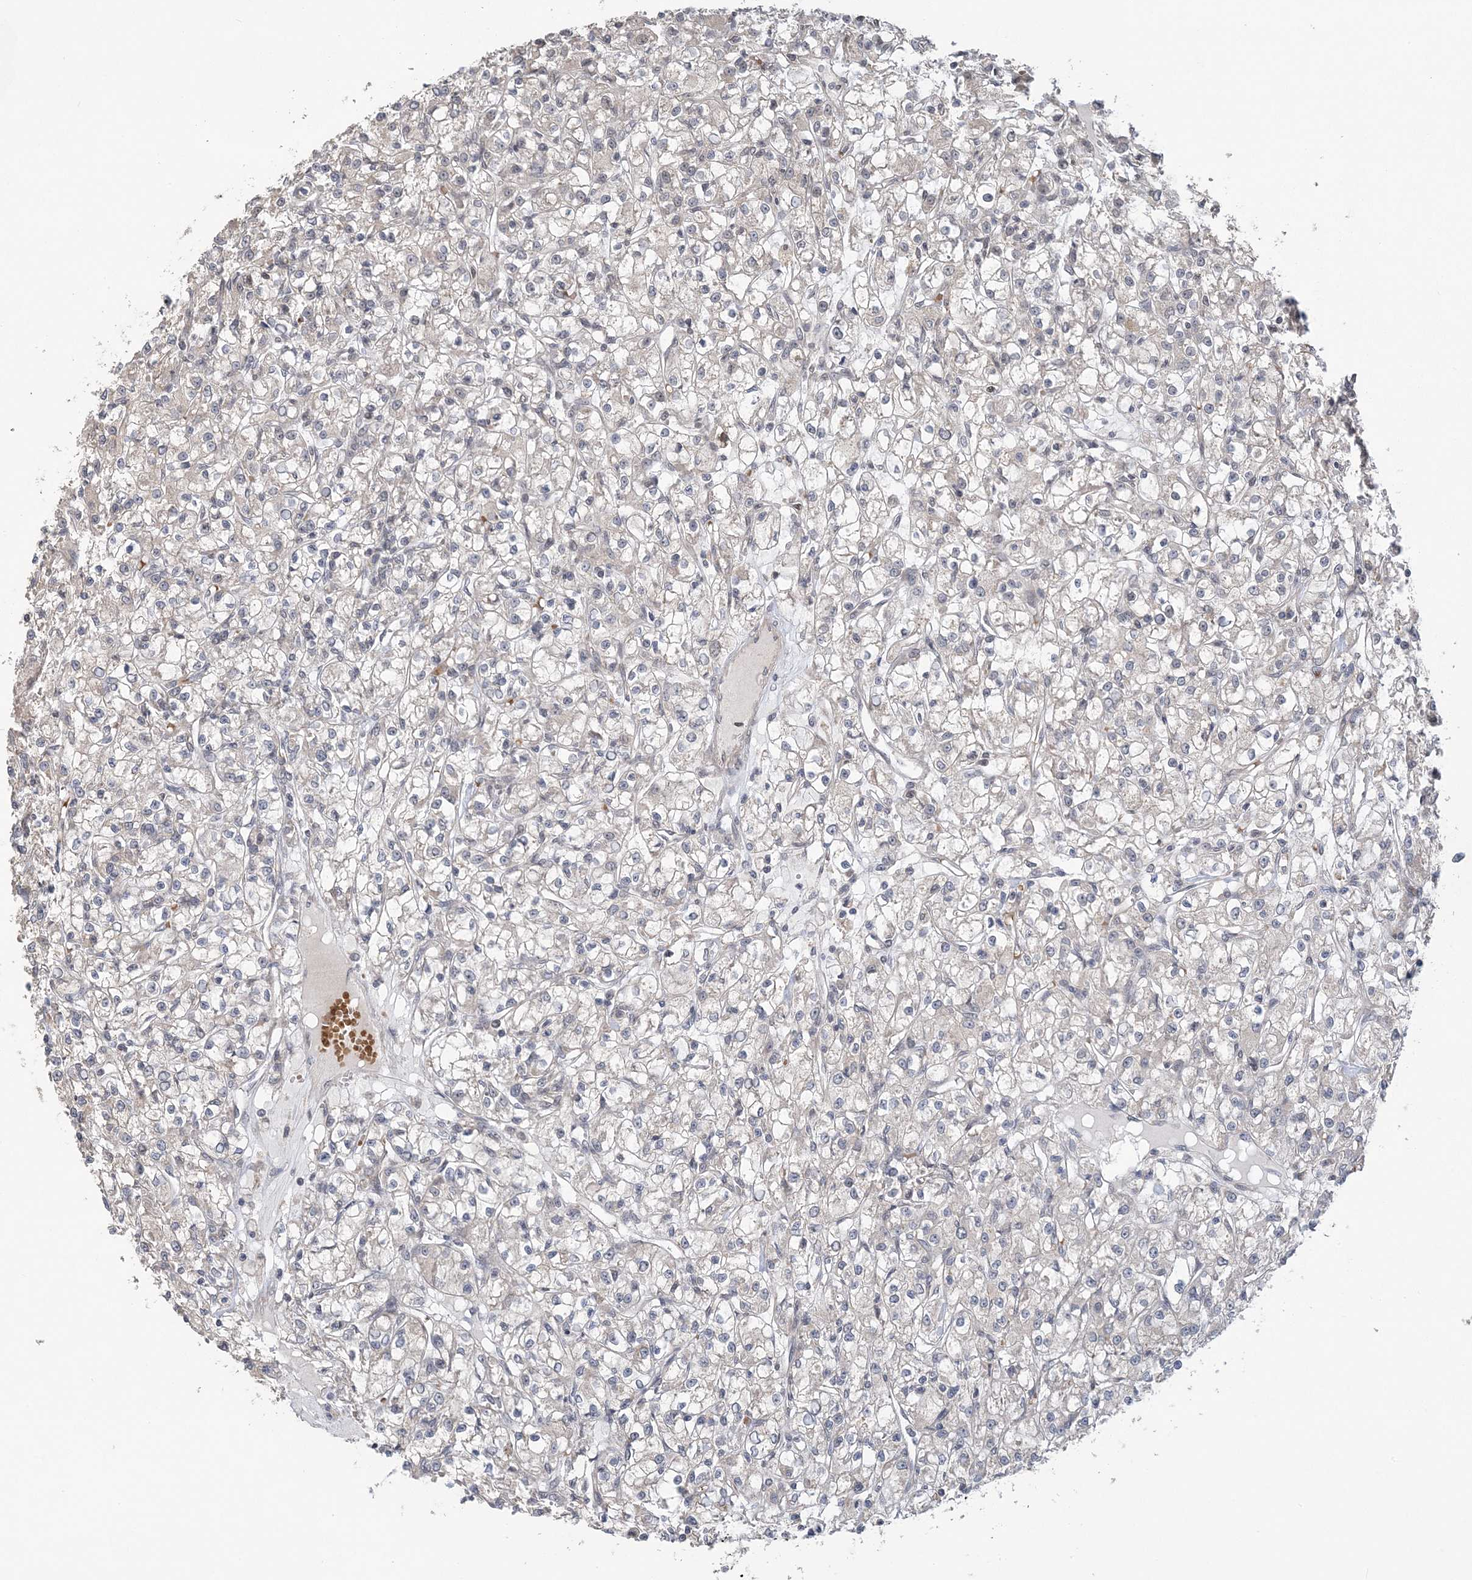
{"staining": {"intensity": "negative", "quantity": "none", "location": "none"}, "tissue": "renal cancer", "cell_type": "Tumor cells", "image_type": "cancer", "snomed": [{"axis": "morphology", "description": "Adenocarcinoma, NOS"}, {"axis": "topography", "description": "Kidney"}], "caption": "IHC micrograph of human renal cancer (adenocarcinoma) stained for a protein (brown), which reveals no positivity in tumor cells.", "gene": "ZBTB7A", "patient": {"sex": "female", "age": 59}}